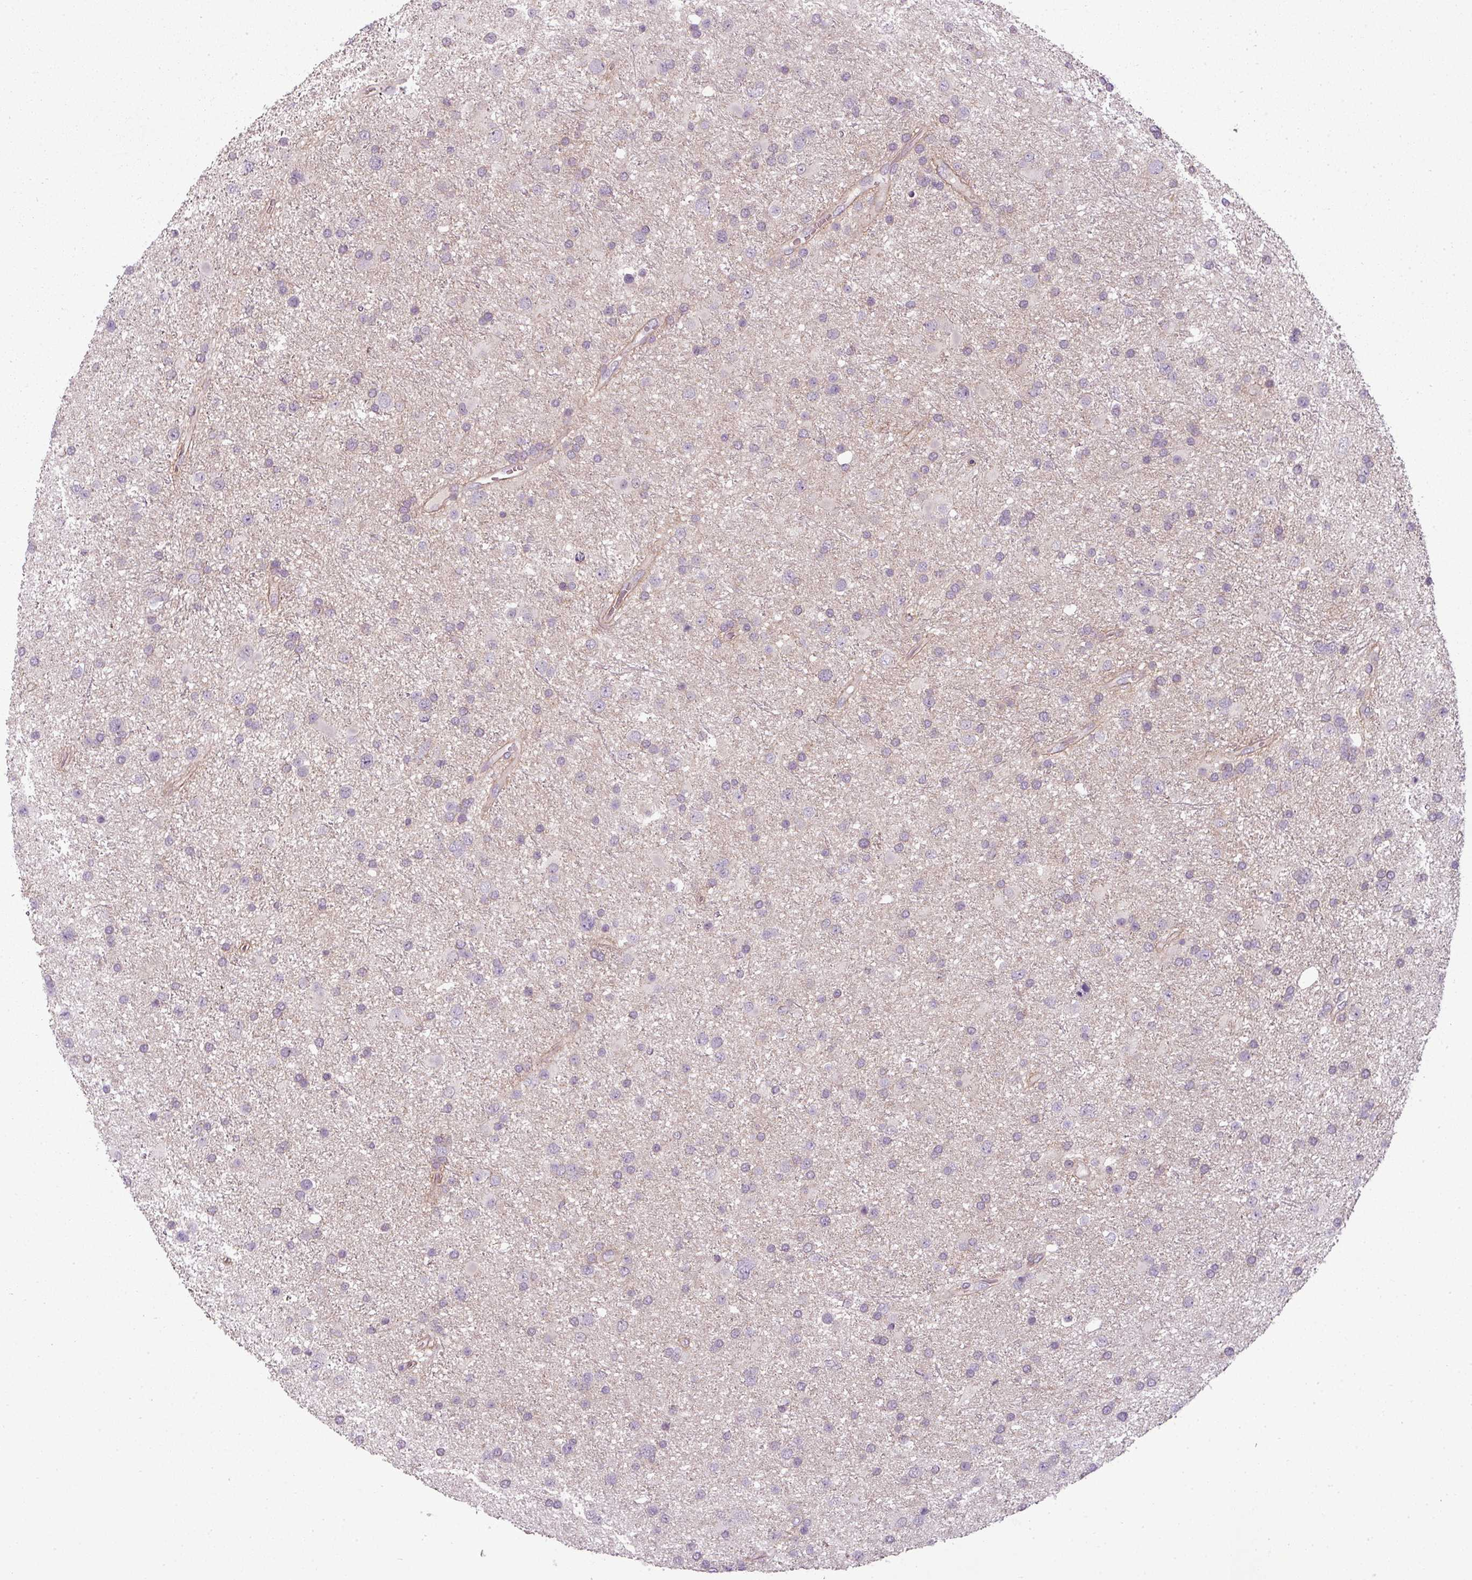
{"staining": {"intensity": "negative", "quantity": "none", "location": "none"}, "tissue": "glioma", "cell_type": "Tumor cells", "image_type": "cancer", "snomed": [{"axis": "morphology", "description": "Glioma, malignant, Low grade"}, {"axis": "topography", "description": "Brain"}], "caption": "DAB immunohistochemical staining of glioma shows no significant positivity in tumor cells.", "gene": "SLC16A9", "patient": {"sex": "female", "age": 32}}